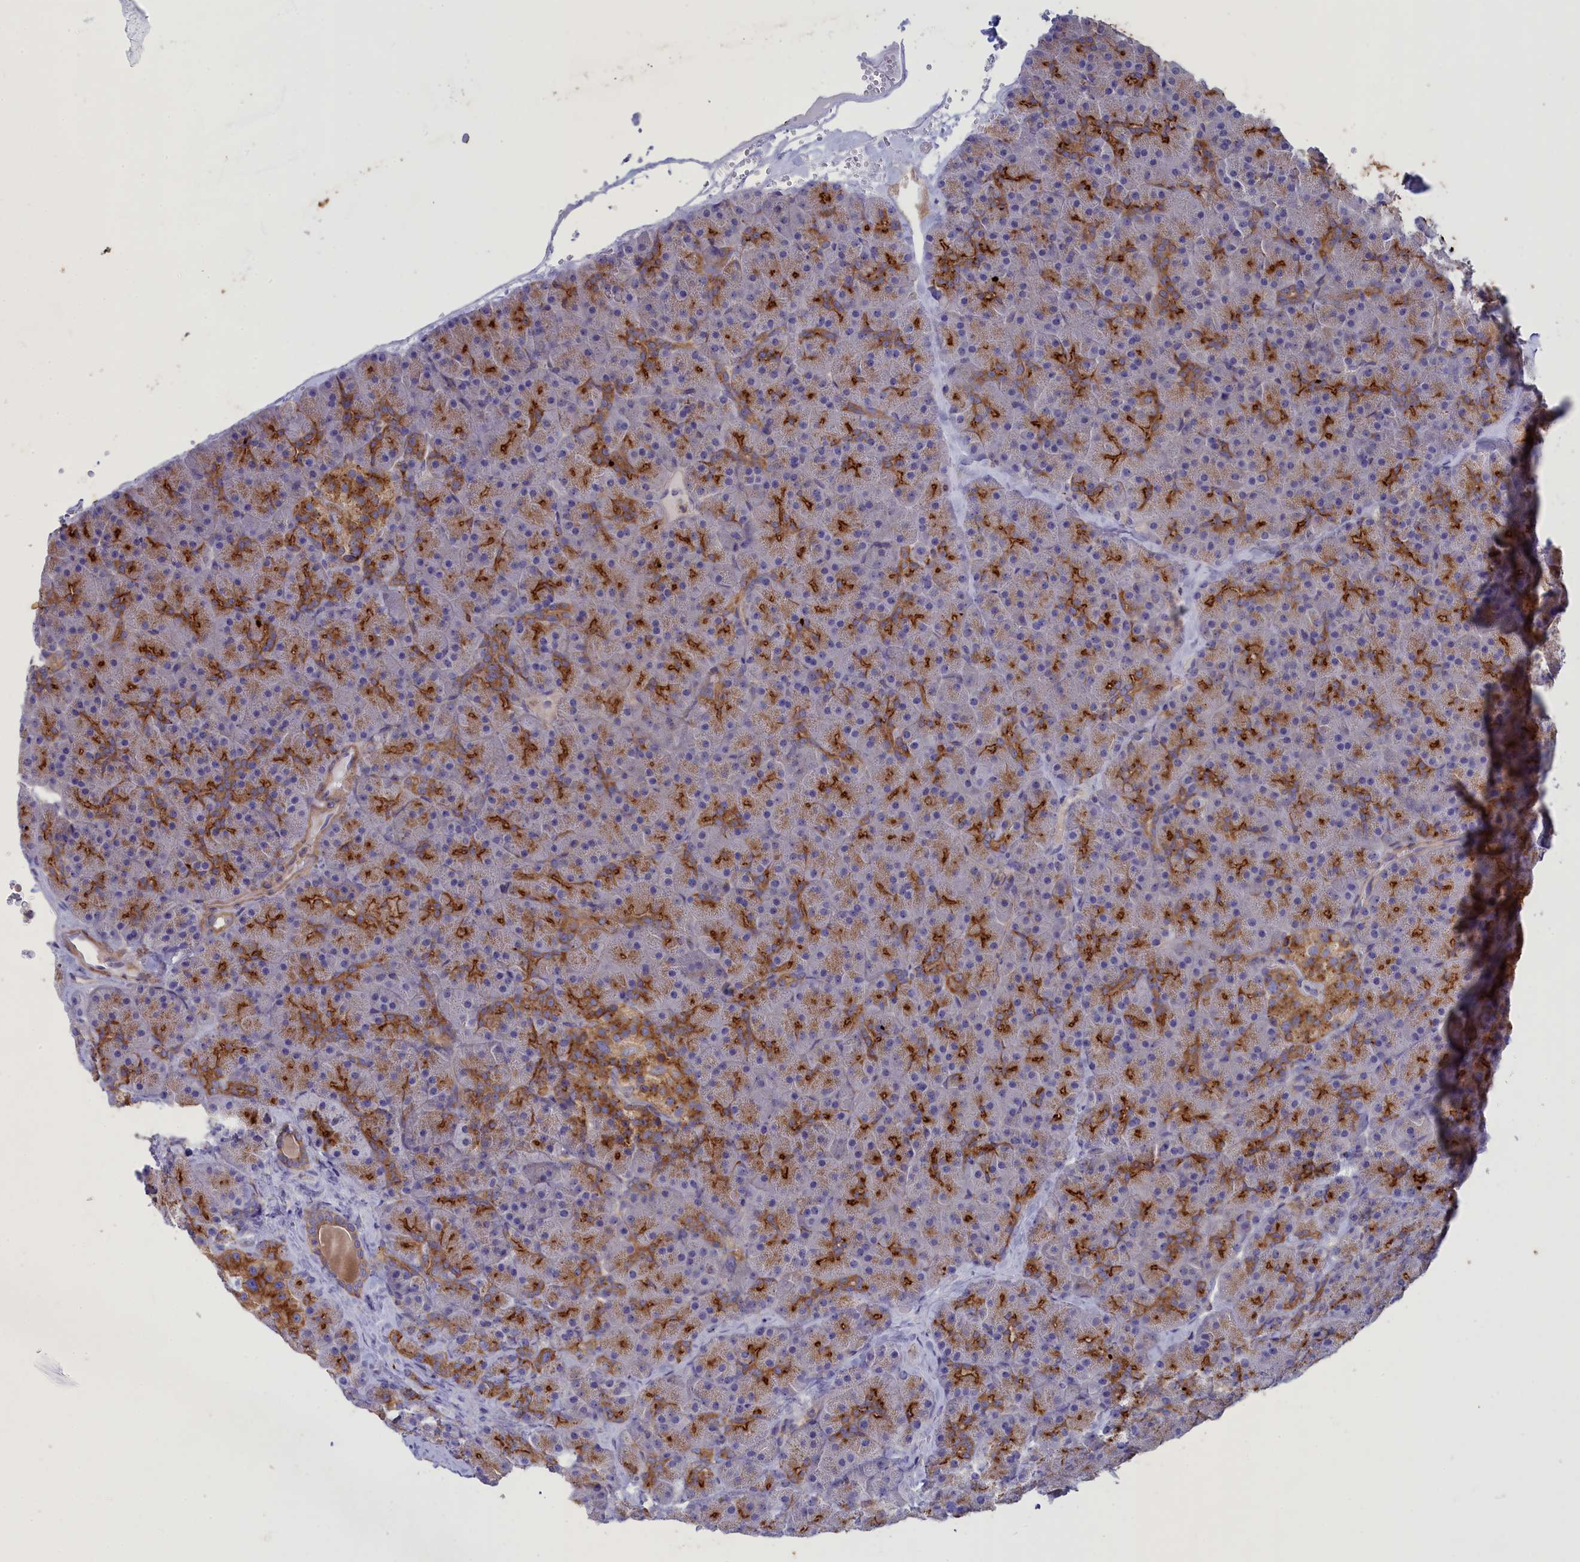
{"staining": {"intensity": "strong", "quantity": "25%-75%", "location": "cytoplasmic/membranous"}, "tissue": "pancreas", "cell_type": "Exocrine glandular cells", "image_type": "normal", "snomed": [{"axis": "morphology", "description": "Normal tissue, NOS"}, {"axis": "topography", "description": "Pancreas"}], "caption": "The immunohistochemical stain shows strong cytoplasmic/membranous expression in exocrine glandular cells of normal pancreas.", "gene": "SCAMP4", "patient": {"sex": "male", "age": 36}}